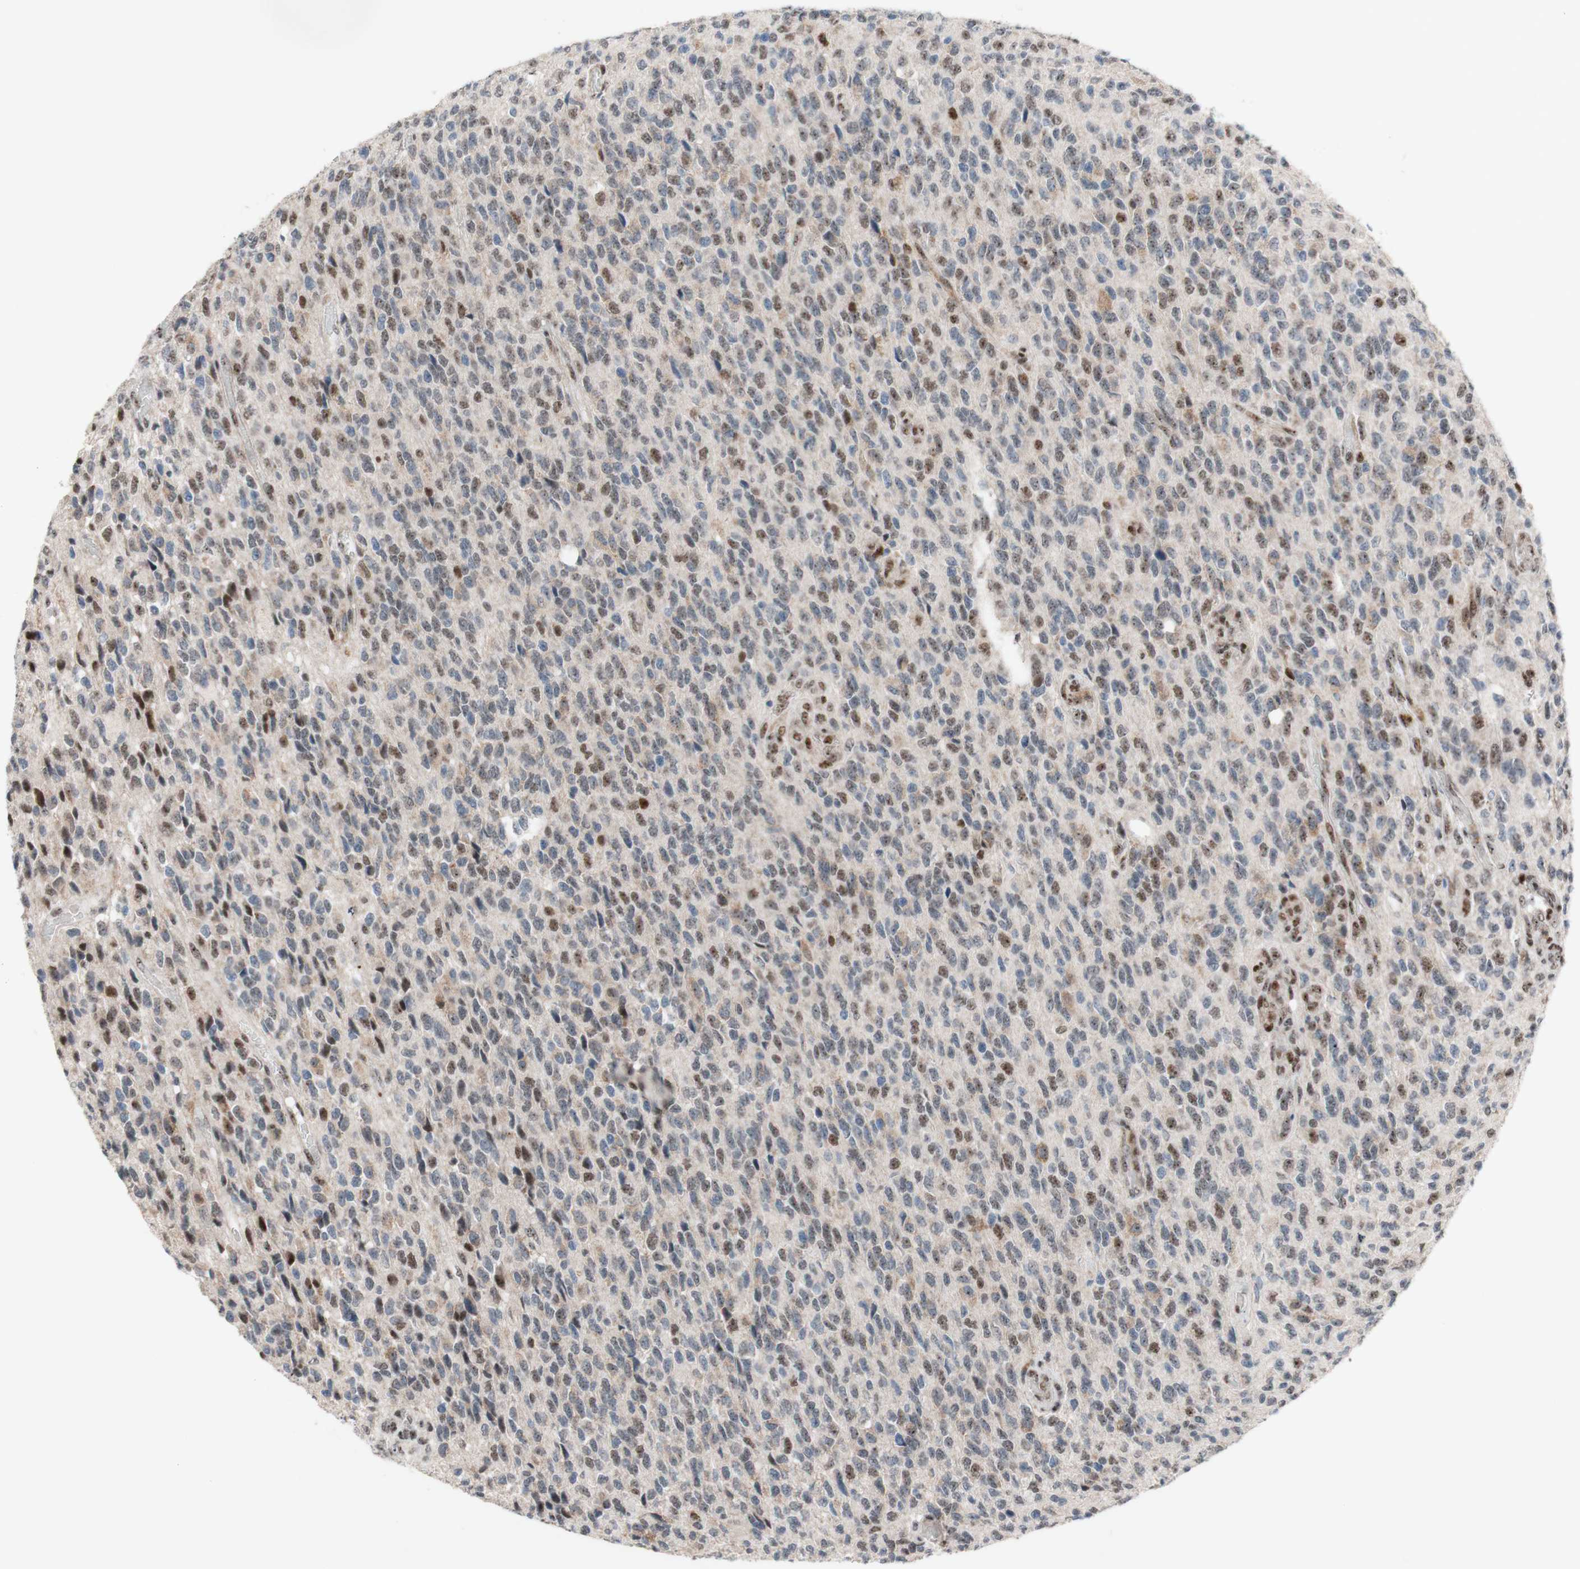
{"staining": {"intensity": "moderate", "quantity": "25%-75%", "location": "nuclear"}, "tissue": "glioma", "cell_type": "Tumor cells", "image_type": "cancer", "snomed": [{"axis": "morphology", "description": "Glioma, malignant, High grade"}, {"axis": "topography", "description": "pancreas cauda"}], "caption": "Glioma stained with IHC shows moderate nuclear staining in about 25%-75% of tumor cells.", "gene": "POLR1A", "patient": {"sex": "male", "age": 60}}